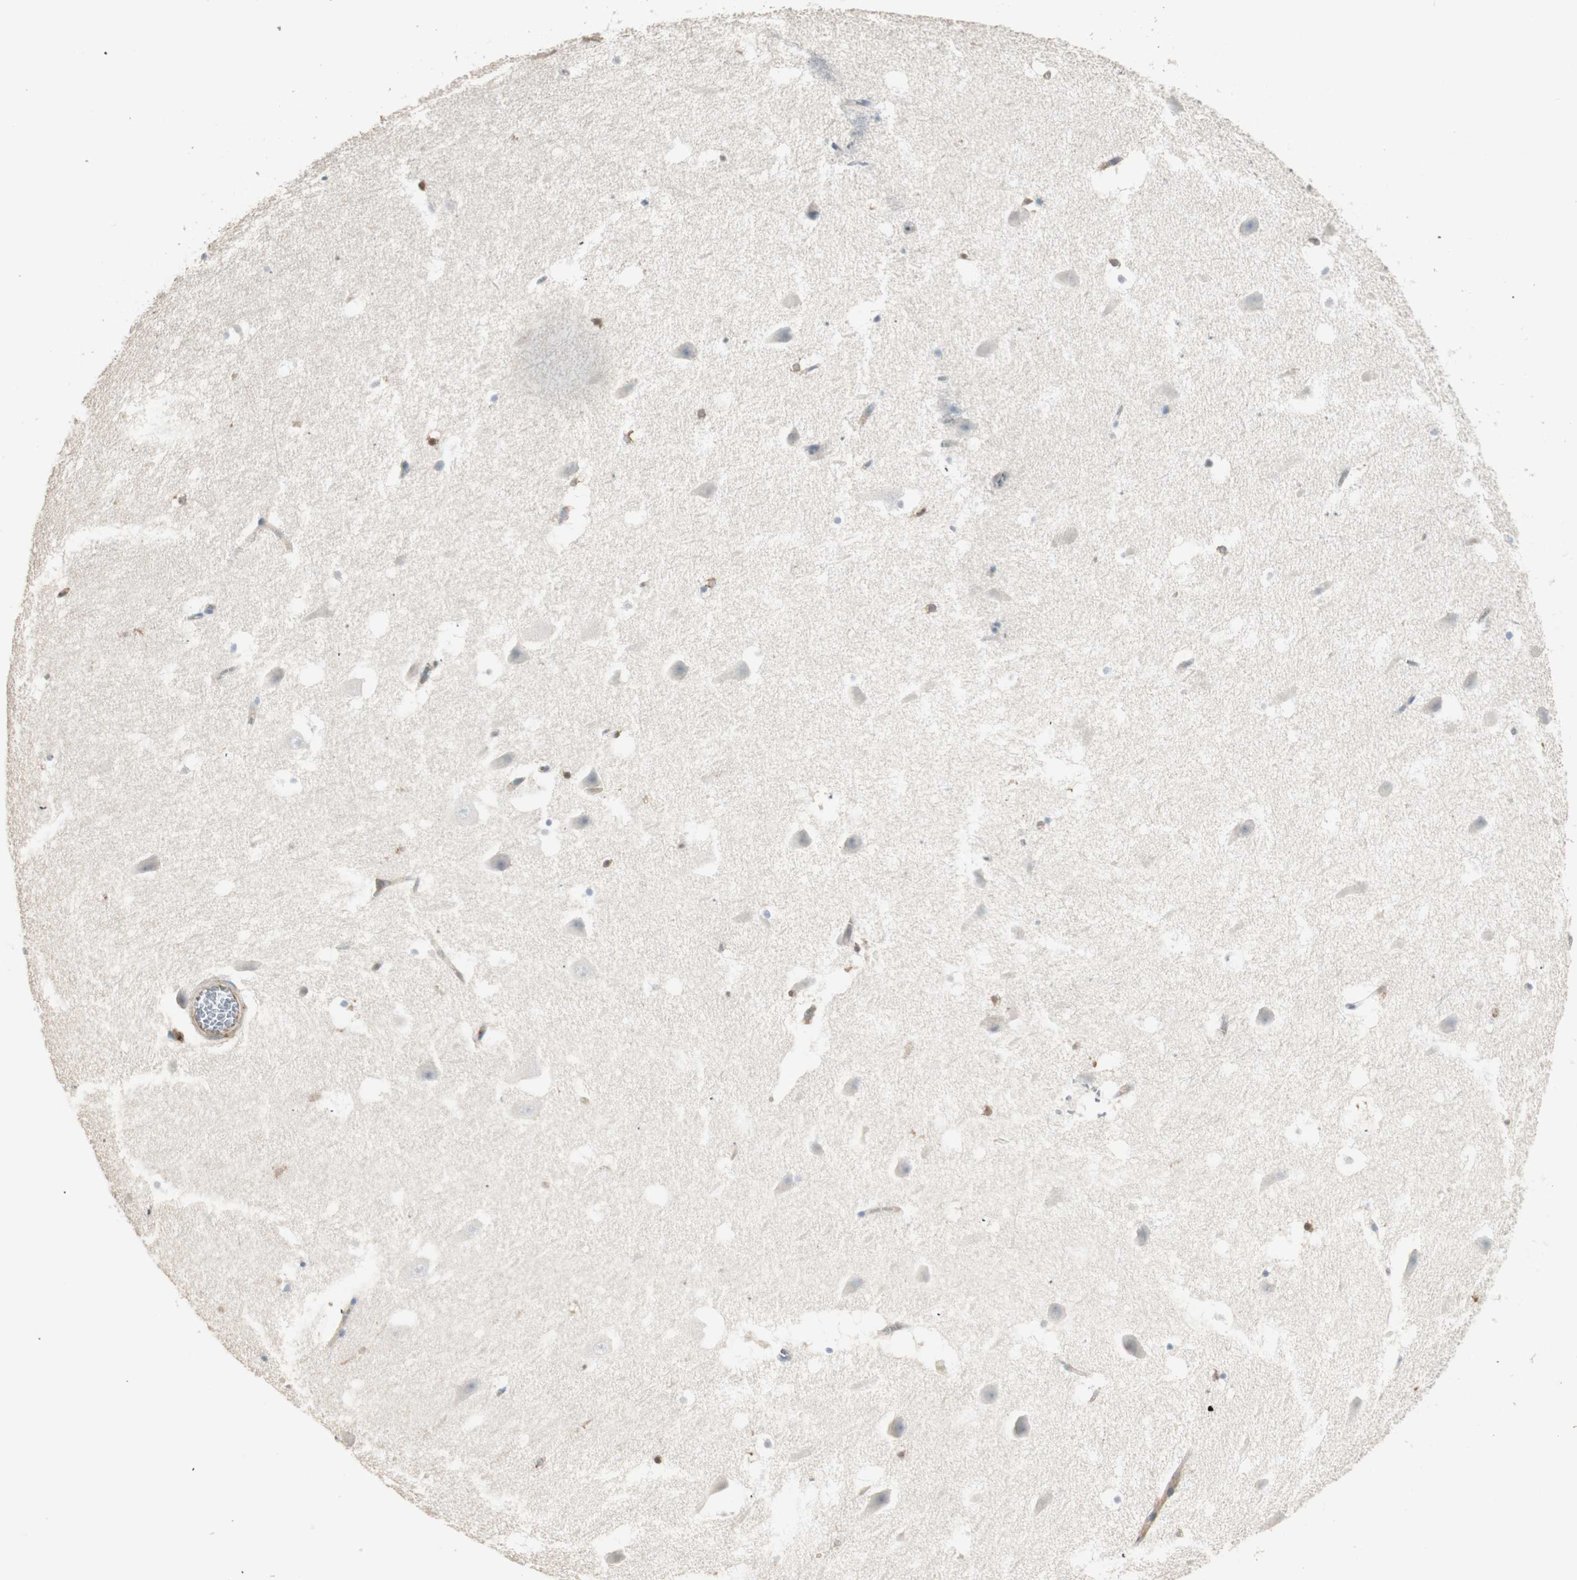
{"staining": {"intensity": "negative", "quantity": "none", "location": "none"}, "tissue": "hippocampus", "cell_type": "Glial cells", "image_type": "normal", "snomed": [{"axis": "morphology", "description": "Normal tissue, NOS"}, {"axis": "topography", "description": "Hippocampus"}], "caption": "IHC of normal human hippocampus displays no expression in glial cells. (Immunohistochemistry (ihc), brightfield microscopy, high magnification).", "gene": "CRLF3", "patient": {"sex": "male", "age": 45}}